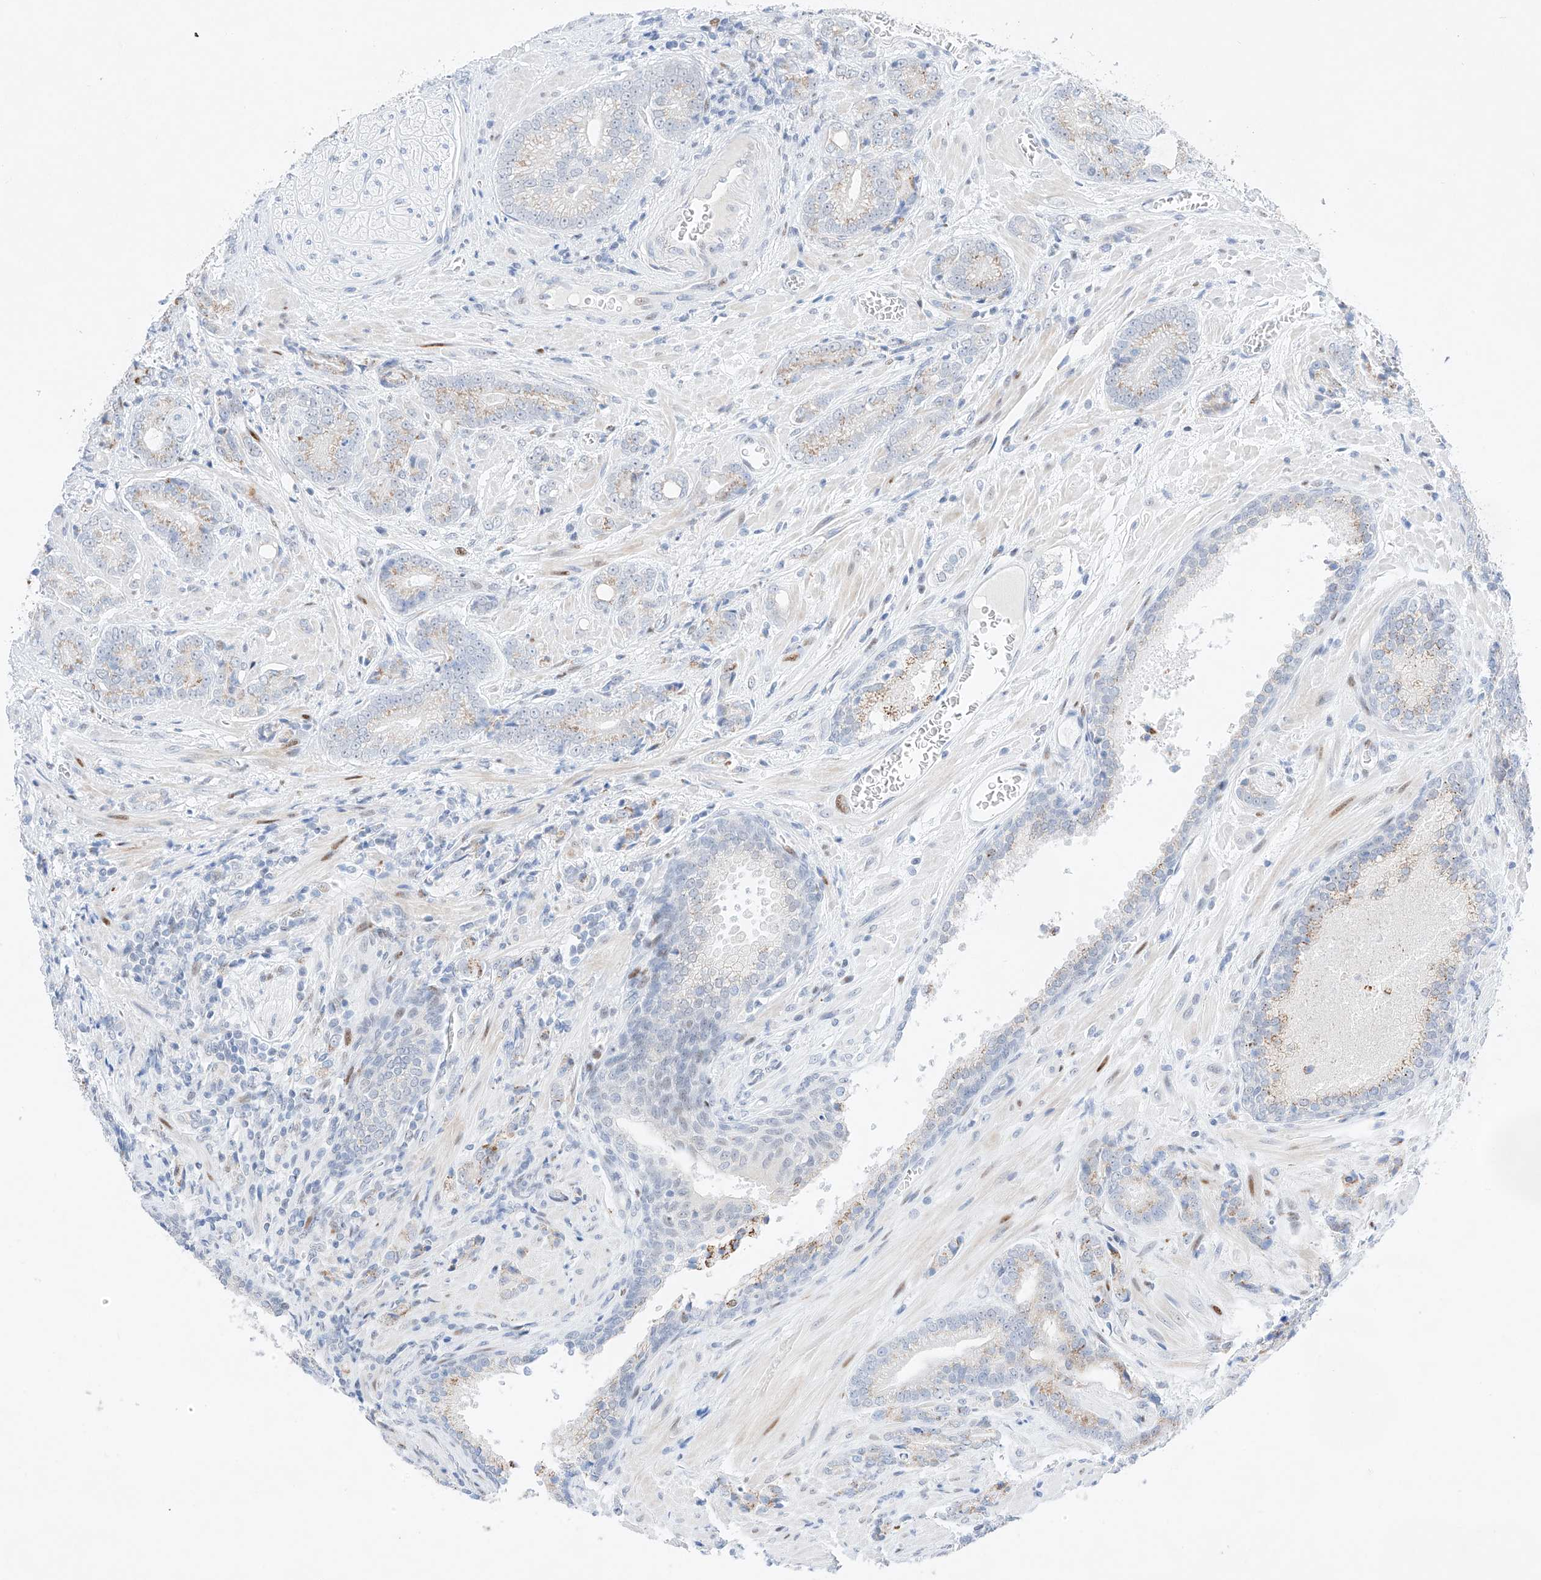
{"staining": {"intensity": "weak", "quantity": "25%-75%", "location": "cytoplasmic/membranous"}, "tissue": "prostate cancer", "cell_type": "Tumor cells", "image_type": "cancer", "snomed": [{"axis": "morphology", "description": "Adenocarcinoma, High grade"}, {"axis": "topography", "description": "Prostate"}], "caption": "Immunohistochemical staining of prostate adenocarcinoma (high-grade) shows low levels of weak cytoplasmic/membranous positivity in about 25%-75% of tumor cells. (Stains: DAB (3,3'-diaminobenzidine) in brown, nuclei in blue, Microscopy: brightfield microscopy at high magnification).", "gene": "NT5C3B", "patient": {"sex": "male", "age": 57}}